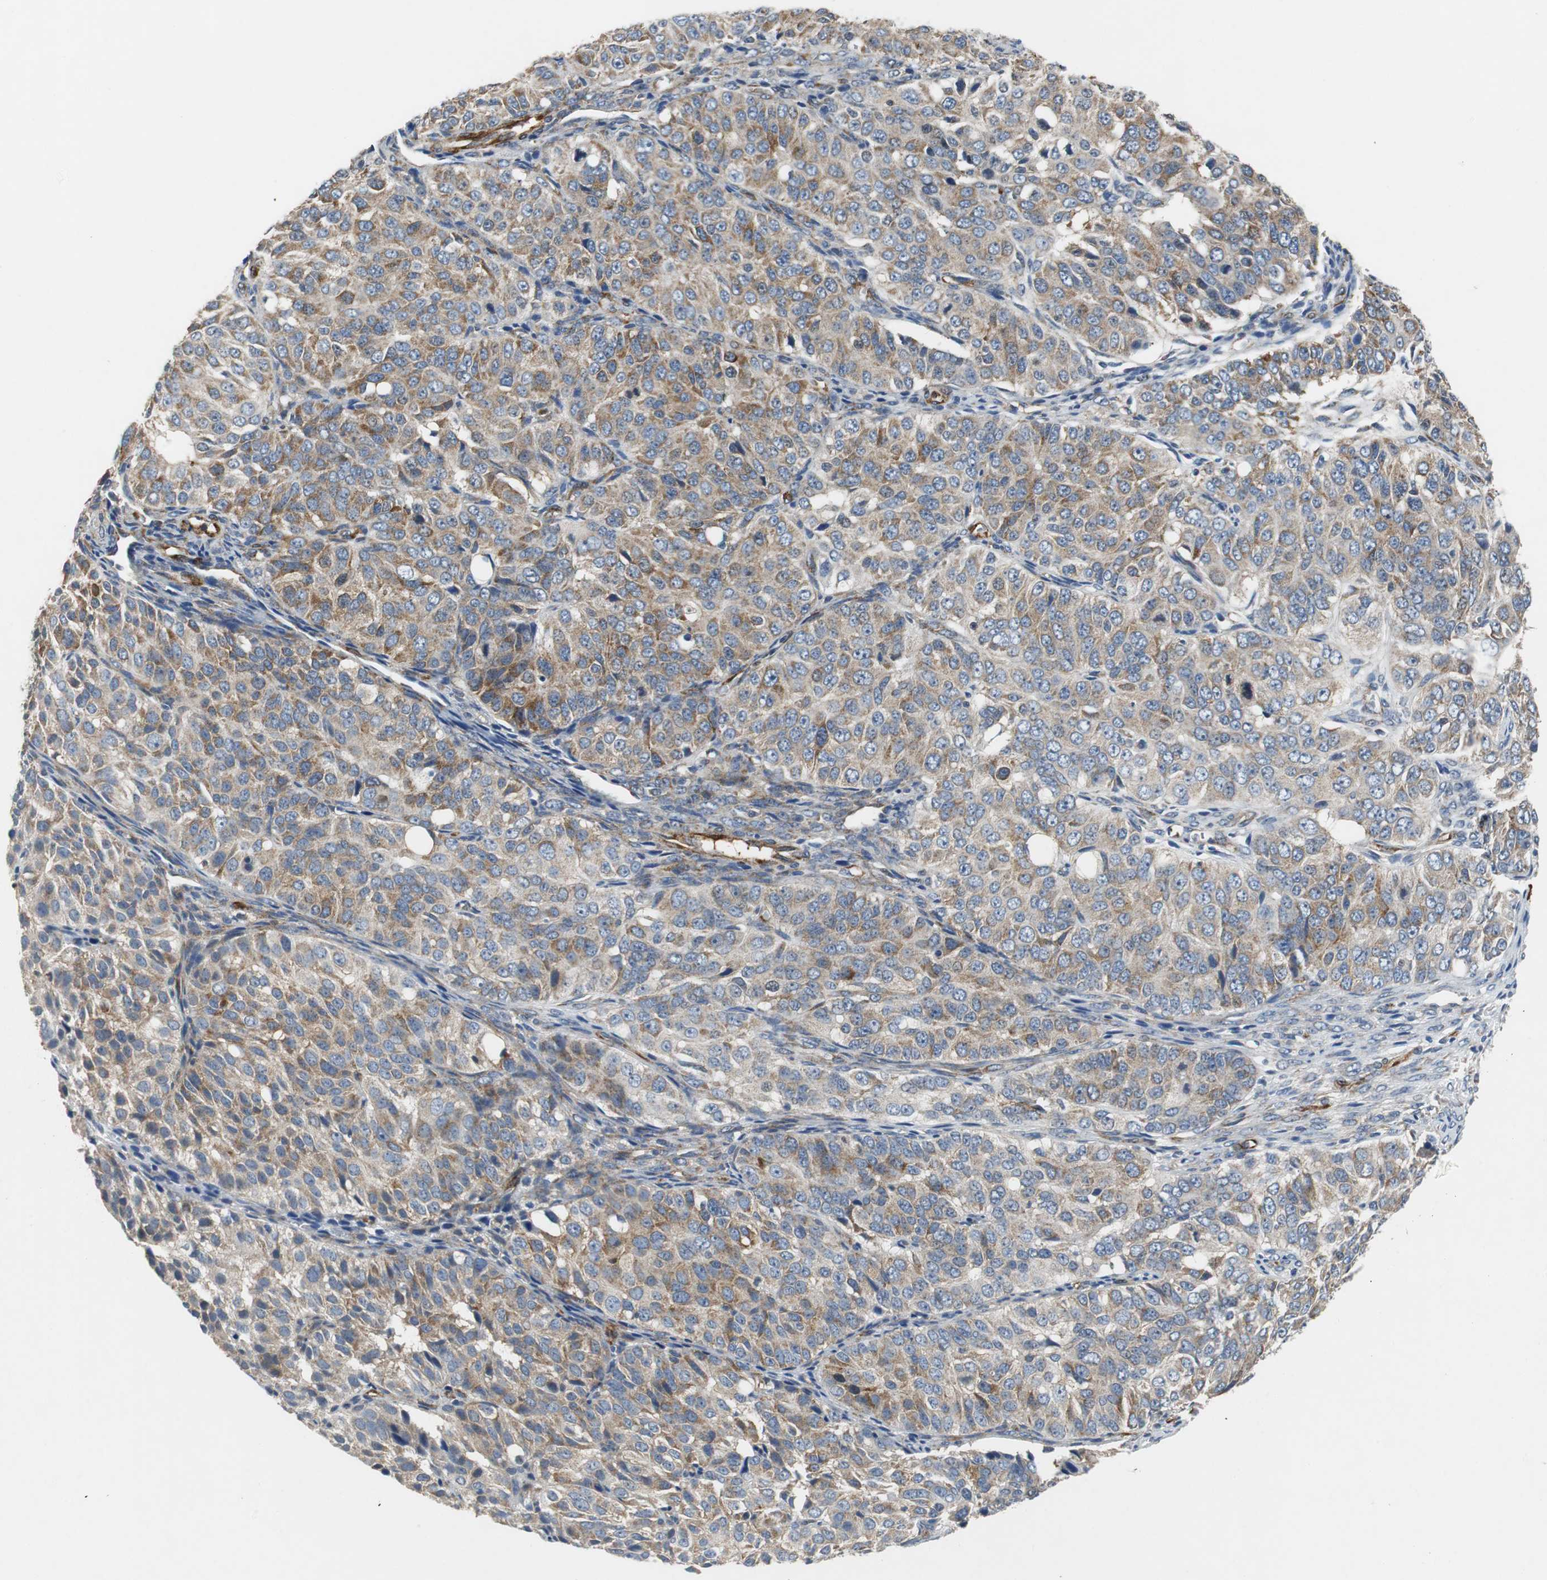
{"staining": {"intensity": "weak", "quantity": ">75%", "location": "cytoplasmic/membranous"}, "tissue": "ovarian cancer", "cell_type": "Tumor cells", "image_type": "cancer", "snomed": [{"axis": "morphology", "description": "Carcinoma, endometroid"}, {"axis": "topography", "description": "Ovary"}], "caption": "Immunohistochemistry (IHC) histopathology image of neoplastic tissue: human ovarian cancer (endometroid carcinoma) stained using immunohistochemistry (IHC) exhibits low levels of weak protein expression localized specifically in the cytoplasmic/membranous of tumor cells, appearing as a cytoplasmic/membranous brown color.", "gene": "ISCU", "patient": {"sex": "female", "age": 51}}